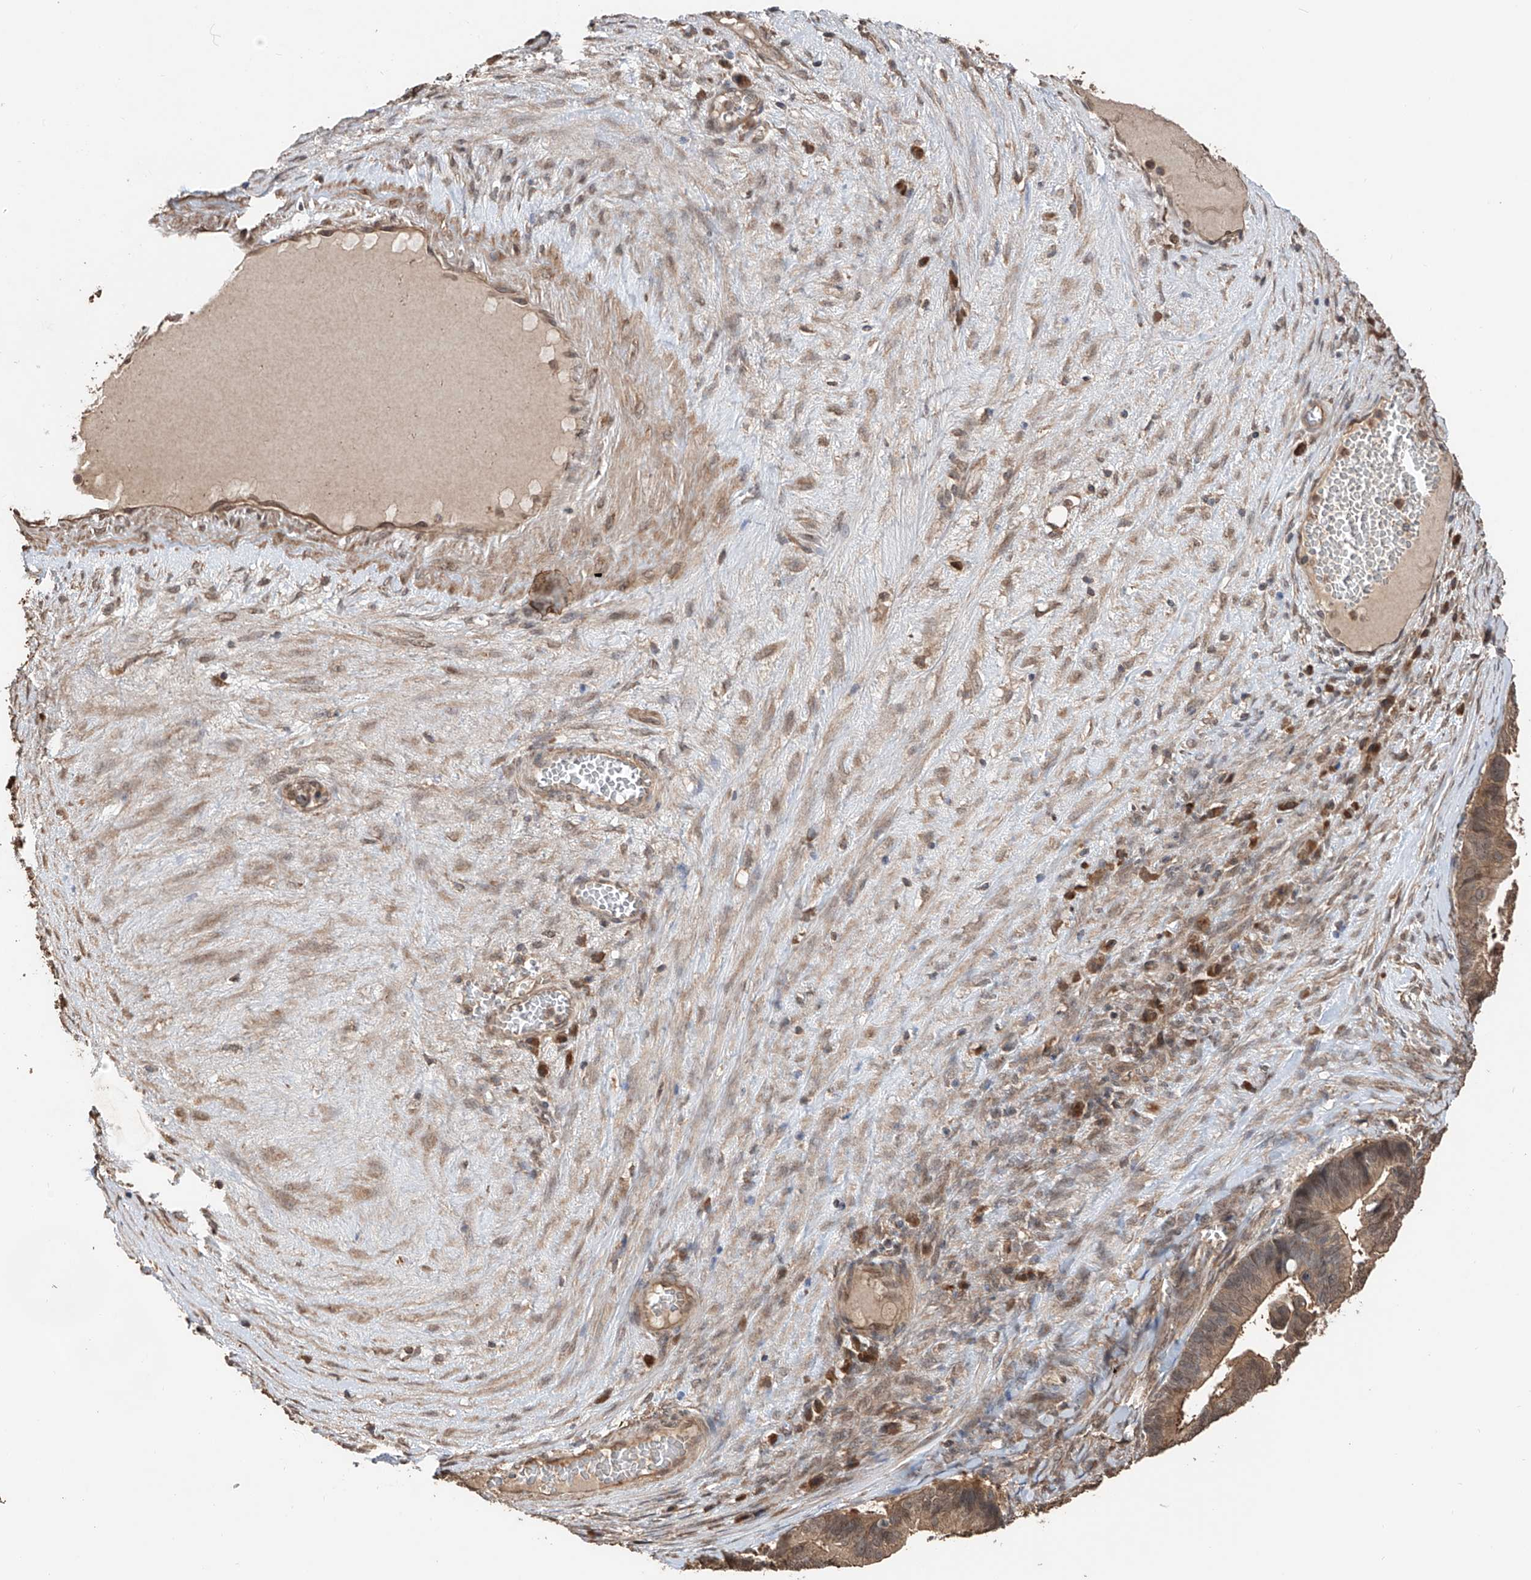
{"staining": {"intensity": "moderate", "quantity": ">75%", "location": "cytoplasmic/membranous"}, "tissue": "ovarian cancer", "cell_type": "Tumor cells", "image_type": "cancer", "snomed": [{"axis": "morphology", "description": "Cystadenocarcinoma, serous, NOS"}, {"axis": "topography", "description": "Ovary"}], "caption": "This is an image of IHC staining of ovarian serous cystadenocarcinoma, which shows moderate staining in the cytoplasmic/membranous of tumor cells.", "gene": "FAM135A", "patient": {"sex": "female", "age": 56}}